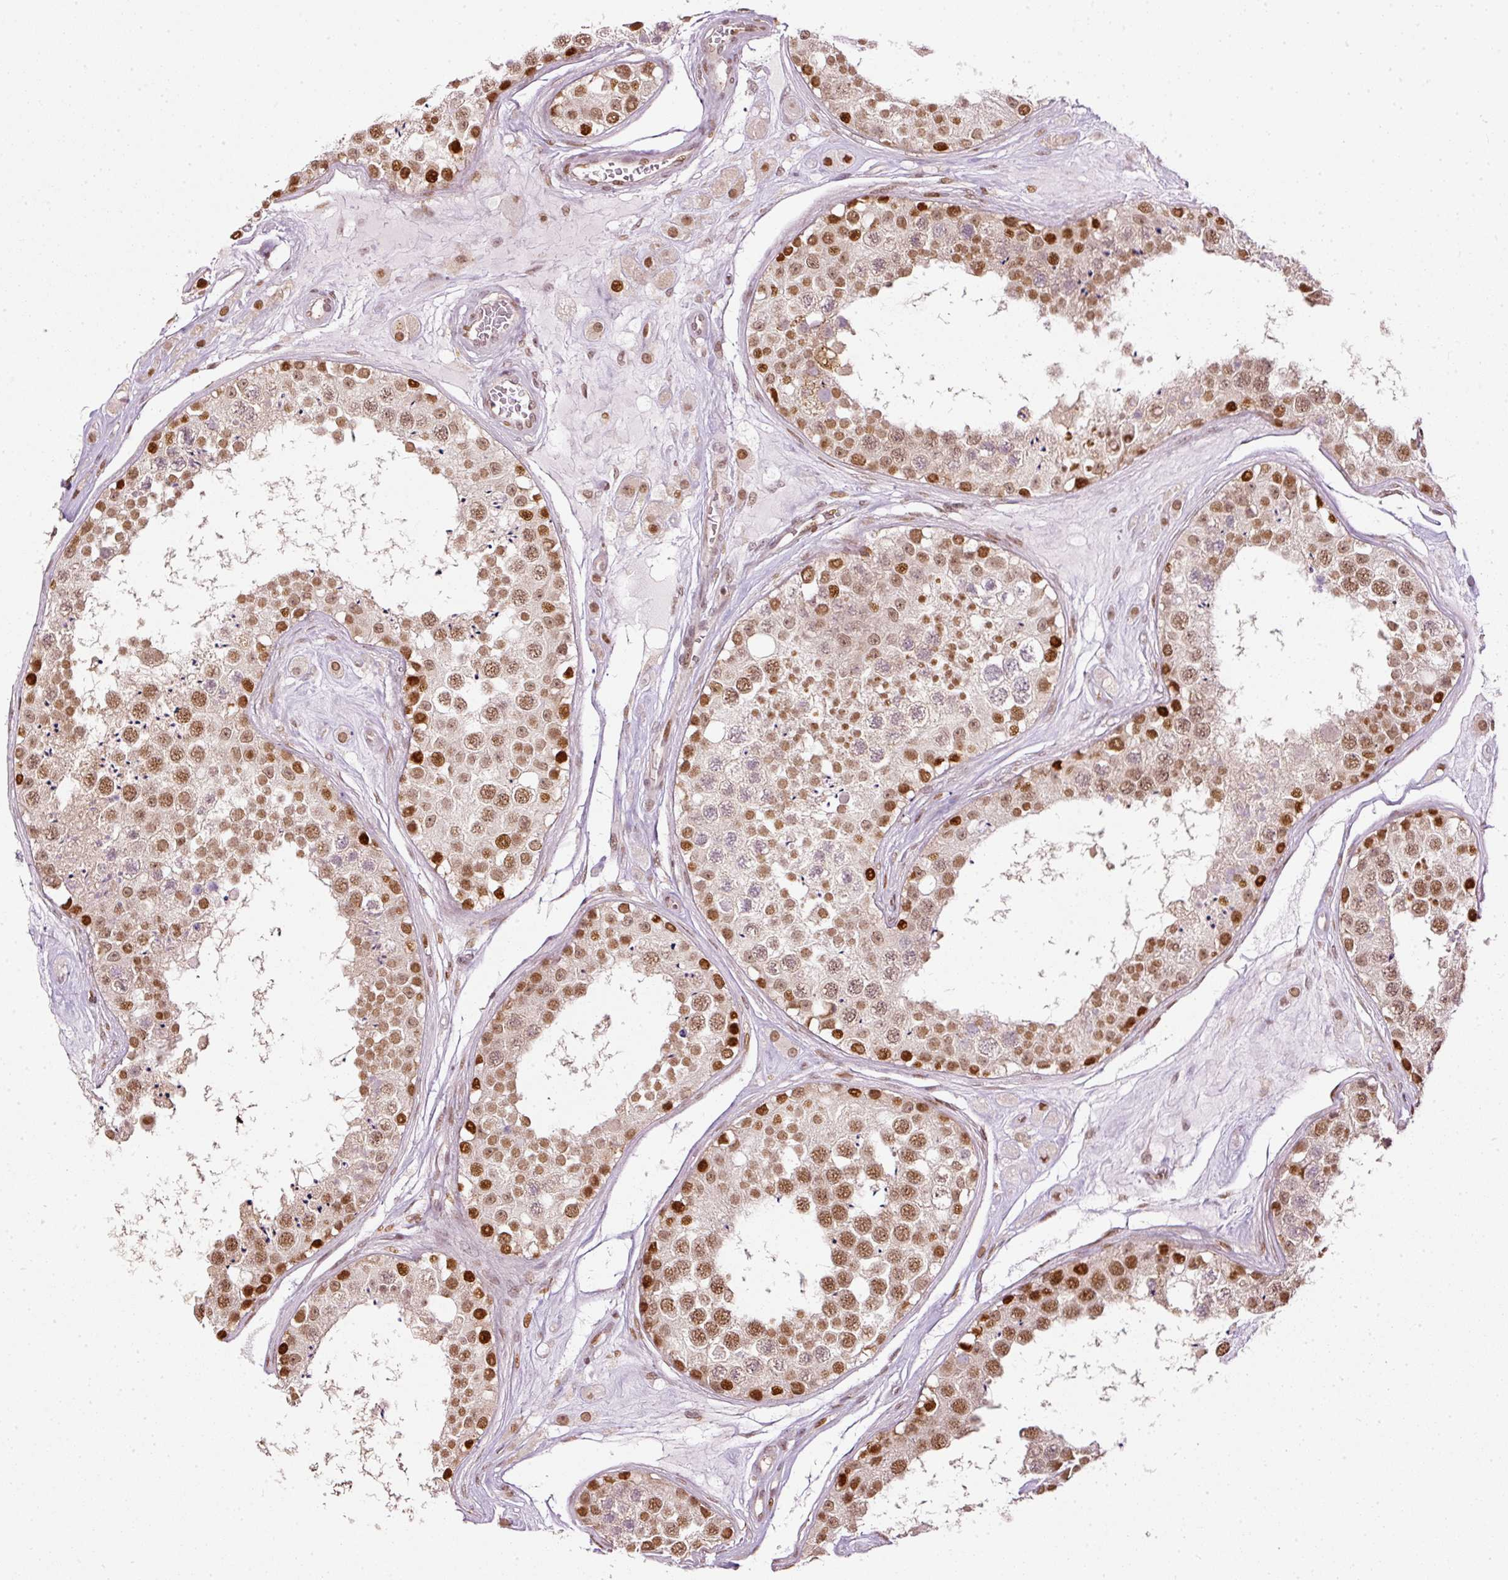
{"staining": {"intensity": "strong", "quantity": "25%-75%", "location": "nuclear"}, "tissue": "testis", "cell_type": "Cells in seminiferous ducts", "image_type": "normal", "snomed": [{"axis": "morphology", "description": "Normal tissue, NOS"}, {"axis": "topography", "description": "Testis"}], "caption": "Testis was stained to show a protein in brown. There is high levels of strong nuclear staining in about 25%-75% of cells in seminiferous ducts. Immunohistochemistry stains the protein of interest in brown and the nuclei are stained blue.", "gene": "ZNF778", "patient": {"sex": "male", "age": 25}}